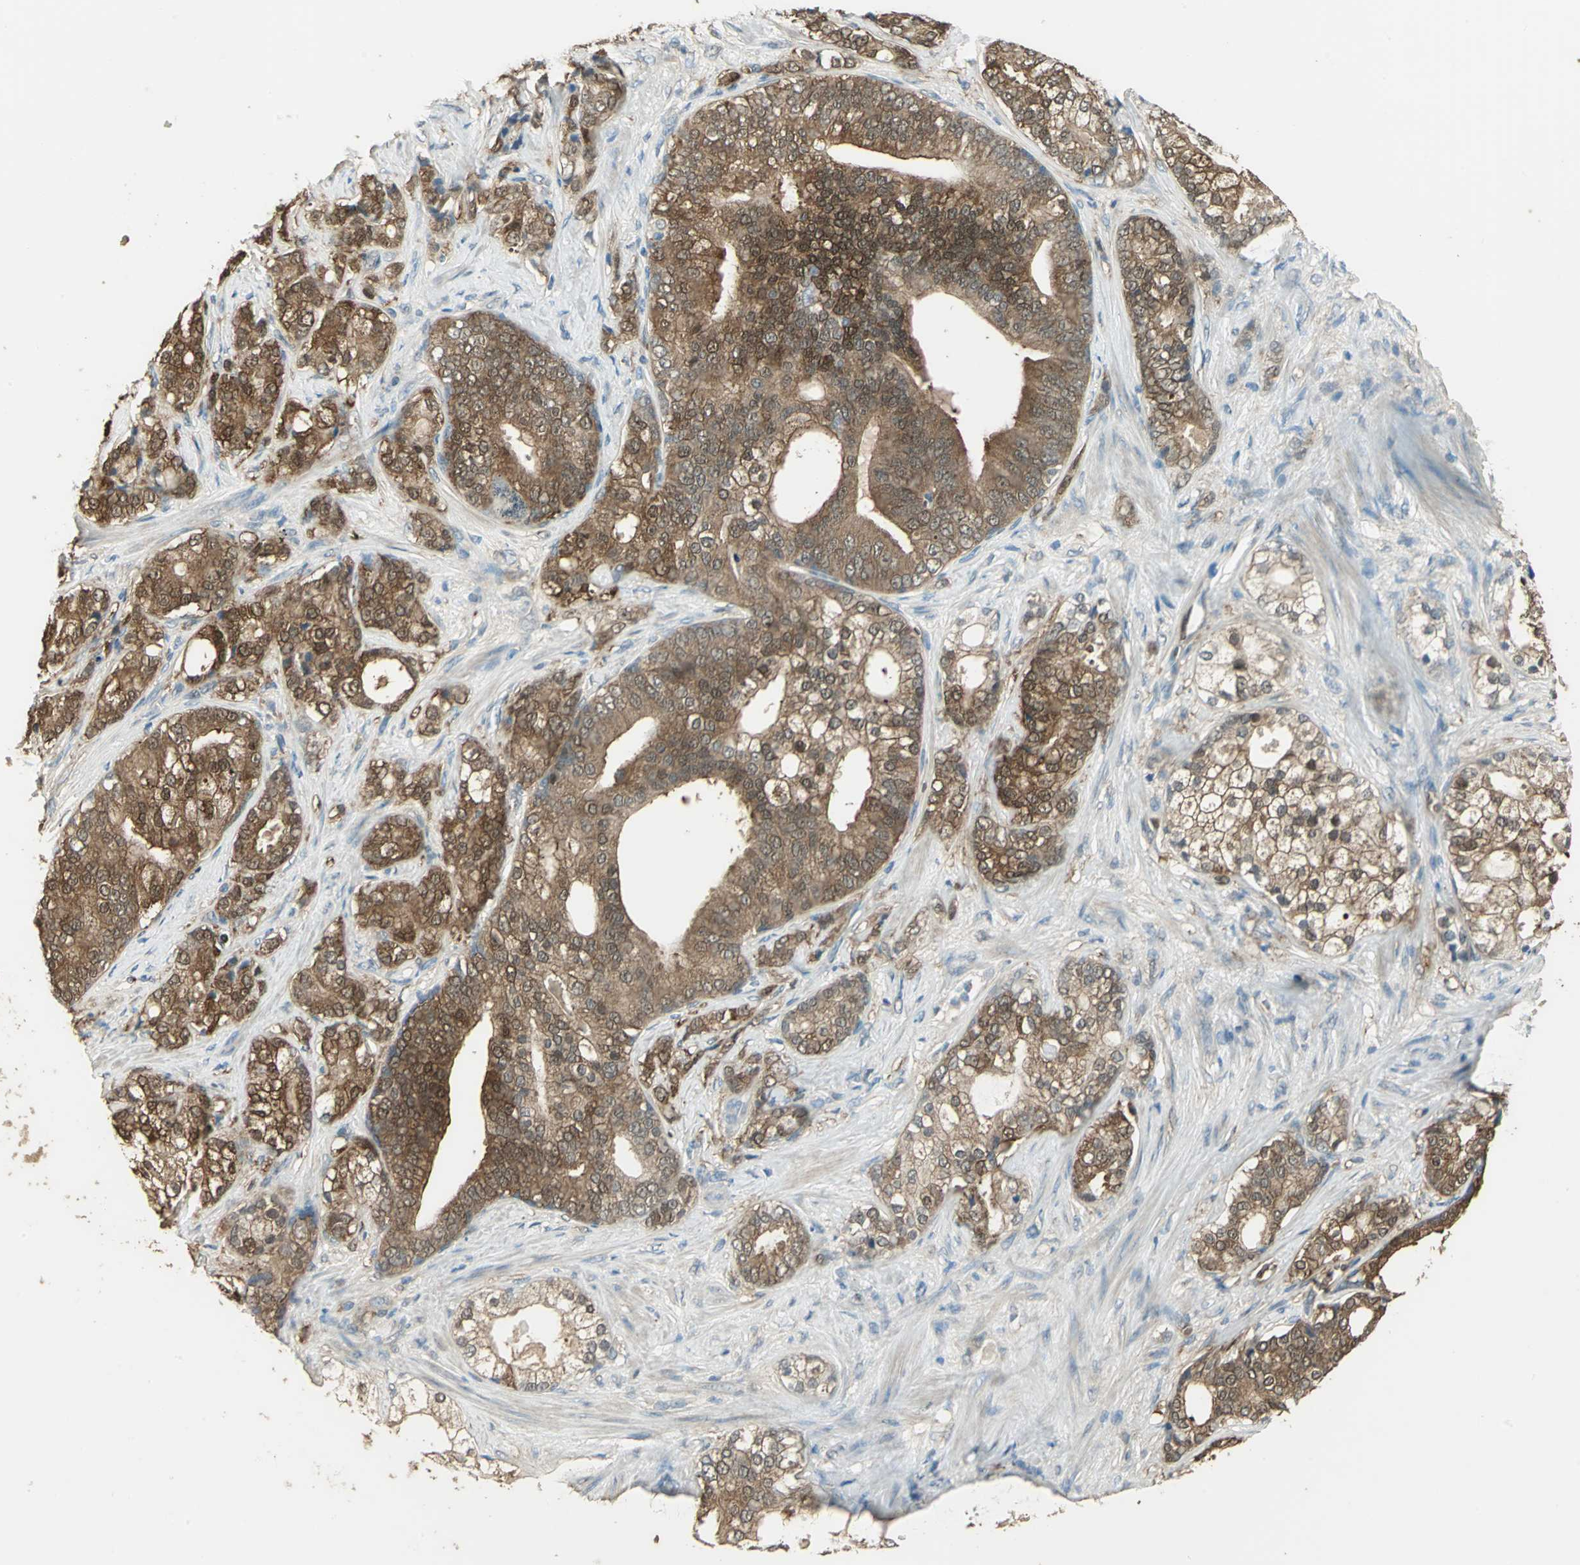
{"staining": {"intensity": "strong", "quantity": ">75%", "location": "cytoplasmic/membranous,nuclear"}, "tissue": "prostate cancer", "cell_type": "Tumor cells", "image_type": "cancer", "snomed": [{"axis": "morphology", "description": "Adenocarcinoma, Low grade"}, {"axis": "topography", "description": "Prostate"}], "caption": "Adenocarcinoma (low-grade) (prostate) stained with a protein marker demonstrates strong staining in tumor cells.", "gene": "DDAH1", "patient": {"sex": "male", "age": 58}}